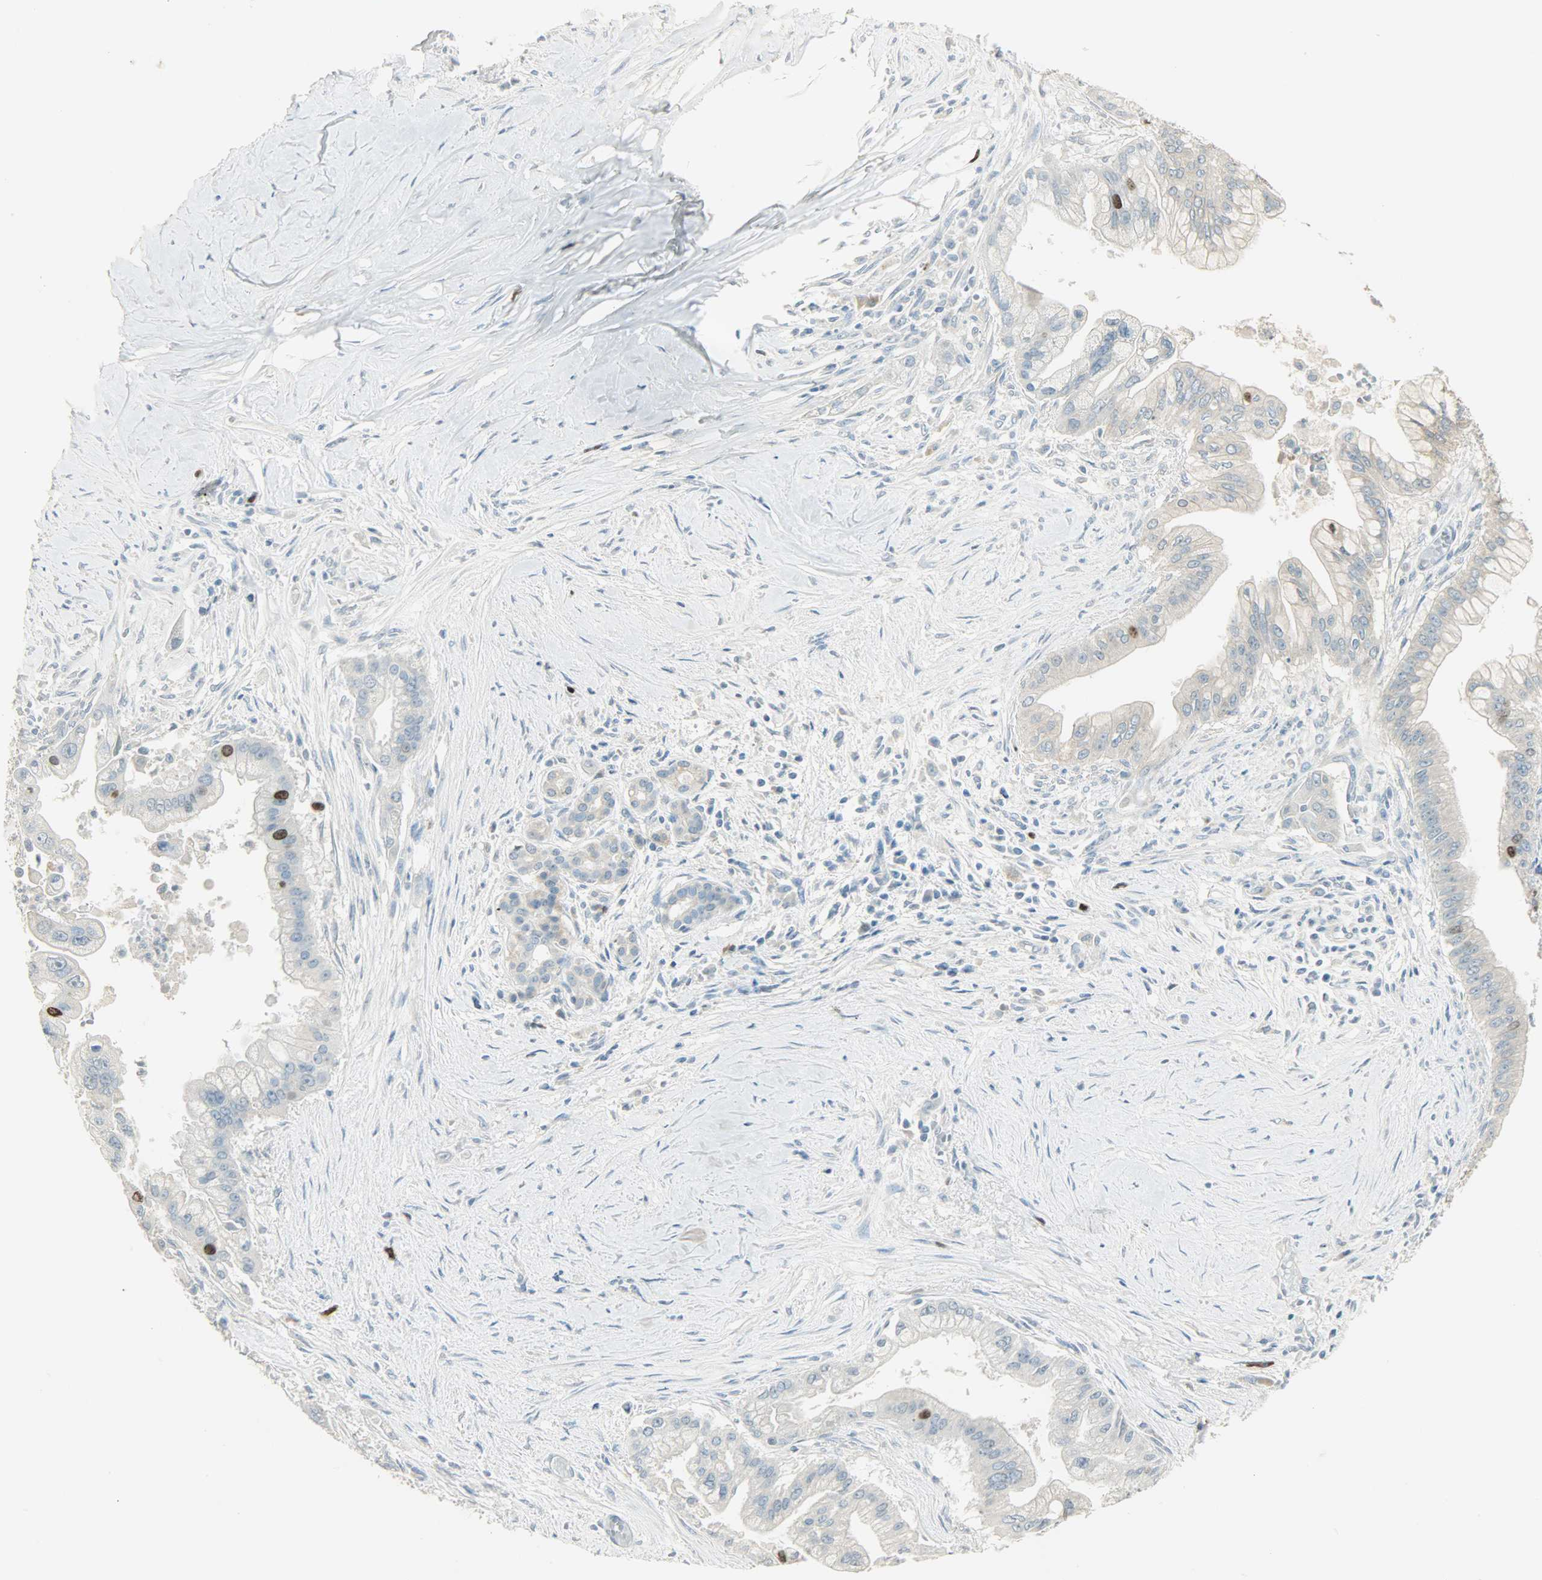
{"staining": {"intensity": "strong", "quantity": "<25%", "location": "cytoplasmic/membranous,nuclear"}, "tissue": "pancreatic cancer", "cell_type": "Tumor cells", "image_type": "cancer", "snomed": [{"axis": "morphology", "description": "Adenocarcinoma, NOS"}, {"axis": "topography", "description": "Pancreas"}], "caption": "Tumor cells exhibit strong cytoplasmic/membranous and nuclear staining in about <25% of cells in adenocarcinoma (pancreatic).", "gene": "TPX2", "patient": {"sex": "male", "age": 59}}